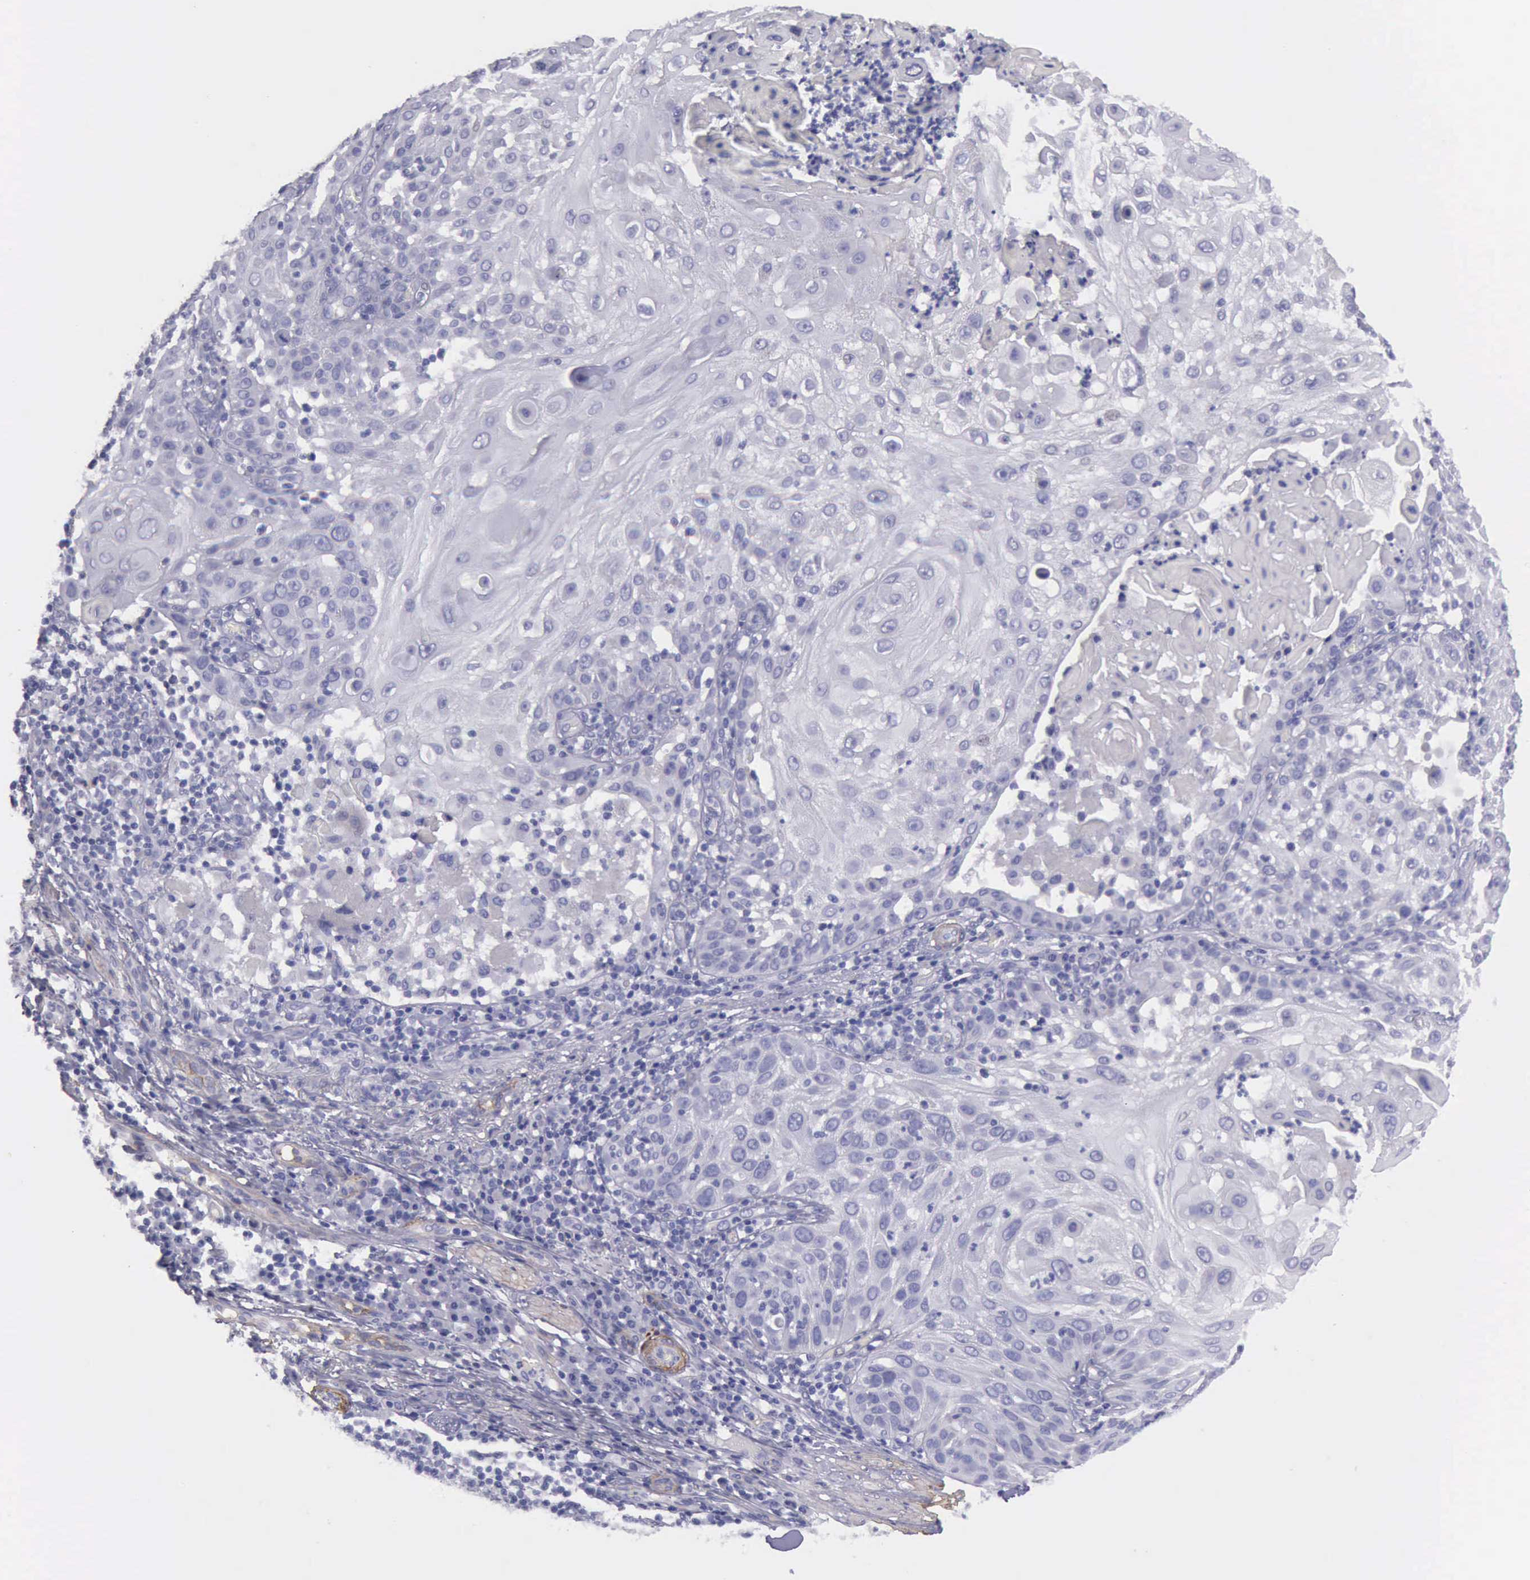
{"staining": {"intensity": "negative", "quantity": "none", "location": "none"}, "tissue": "skin cancer", "cell_type": "Tumor cells", "image_type": "cancer", "snomed": [{"axis": "morphology", "description": "Squamous cell carcinoma, NOS"}, {"axis": "topography", "description": "Skin"}], "caption": "Skin squamous cell carcinoma was stained to show a protein in brown. There is no significant positivity in tumor cells.", "gene": "AOC3", "patient": {"sex": "female", "age": 89}}